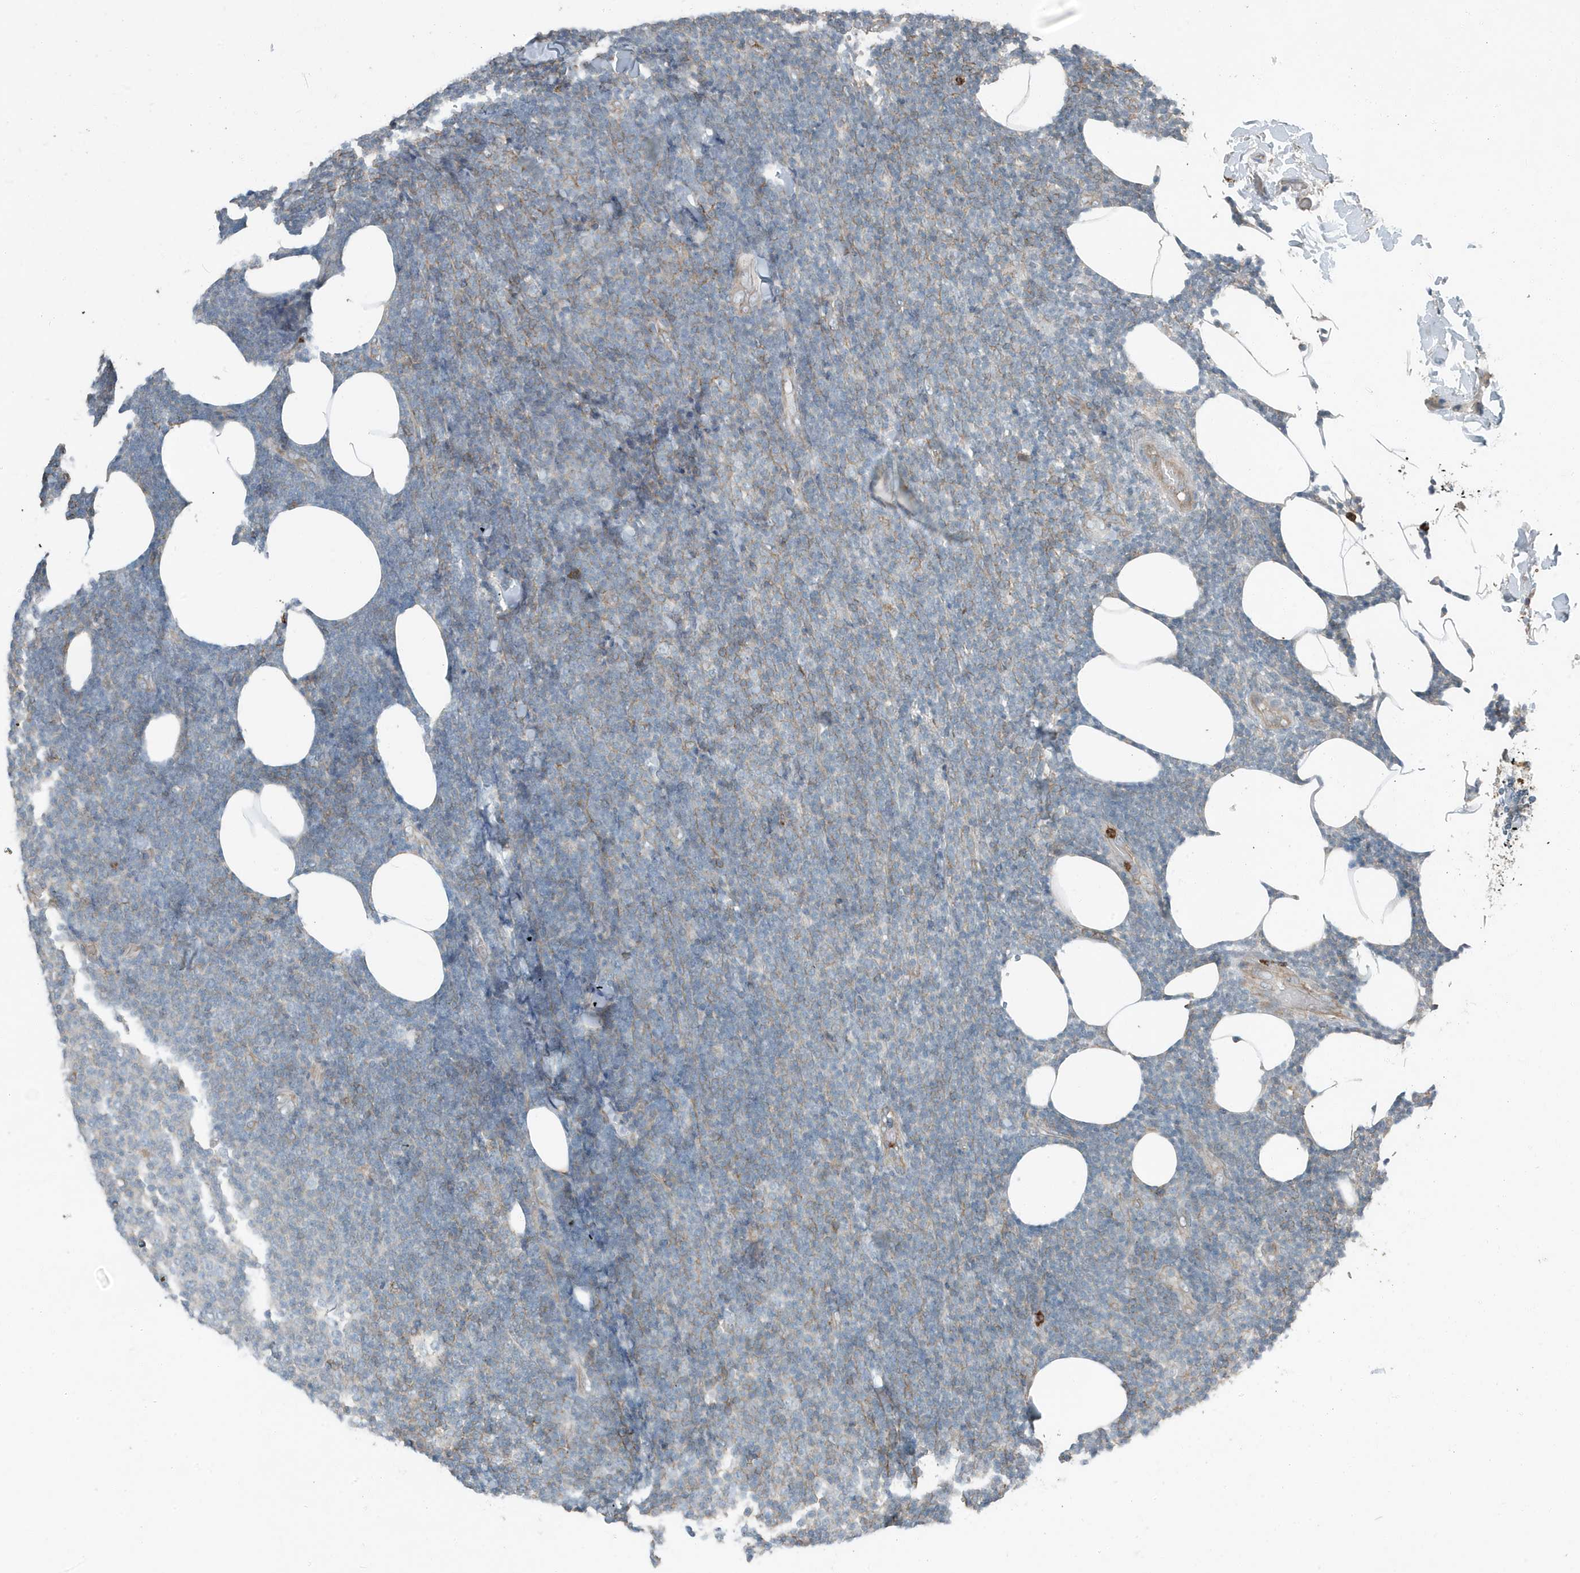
{"staining": {"intensity": "negative", "quantity": "none", "location": "none"}, "tissue": "lymphoma", "cell_type": "Tumor cells", "image_type": "cancer", "snomed": [{"axis": "morphology", "description": "Malignant lymphoma, non-Hodgkin's type, Low grade"}, {"axis": "topography", "description": "Lymph node"}], "caption": "Tumor cells are negative for brown protein staining in low-grade malignant lymphoma, non-Hodgkin's type.", "gene": "DAPP1", "patient": {"sex": "male", "age": 66}}